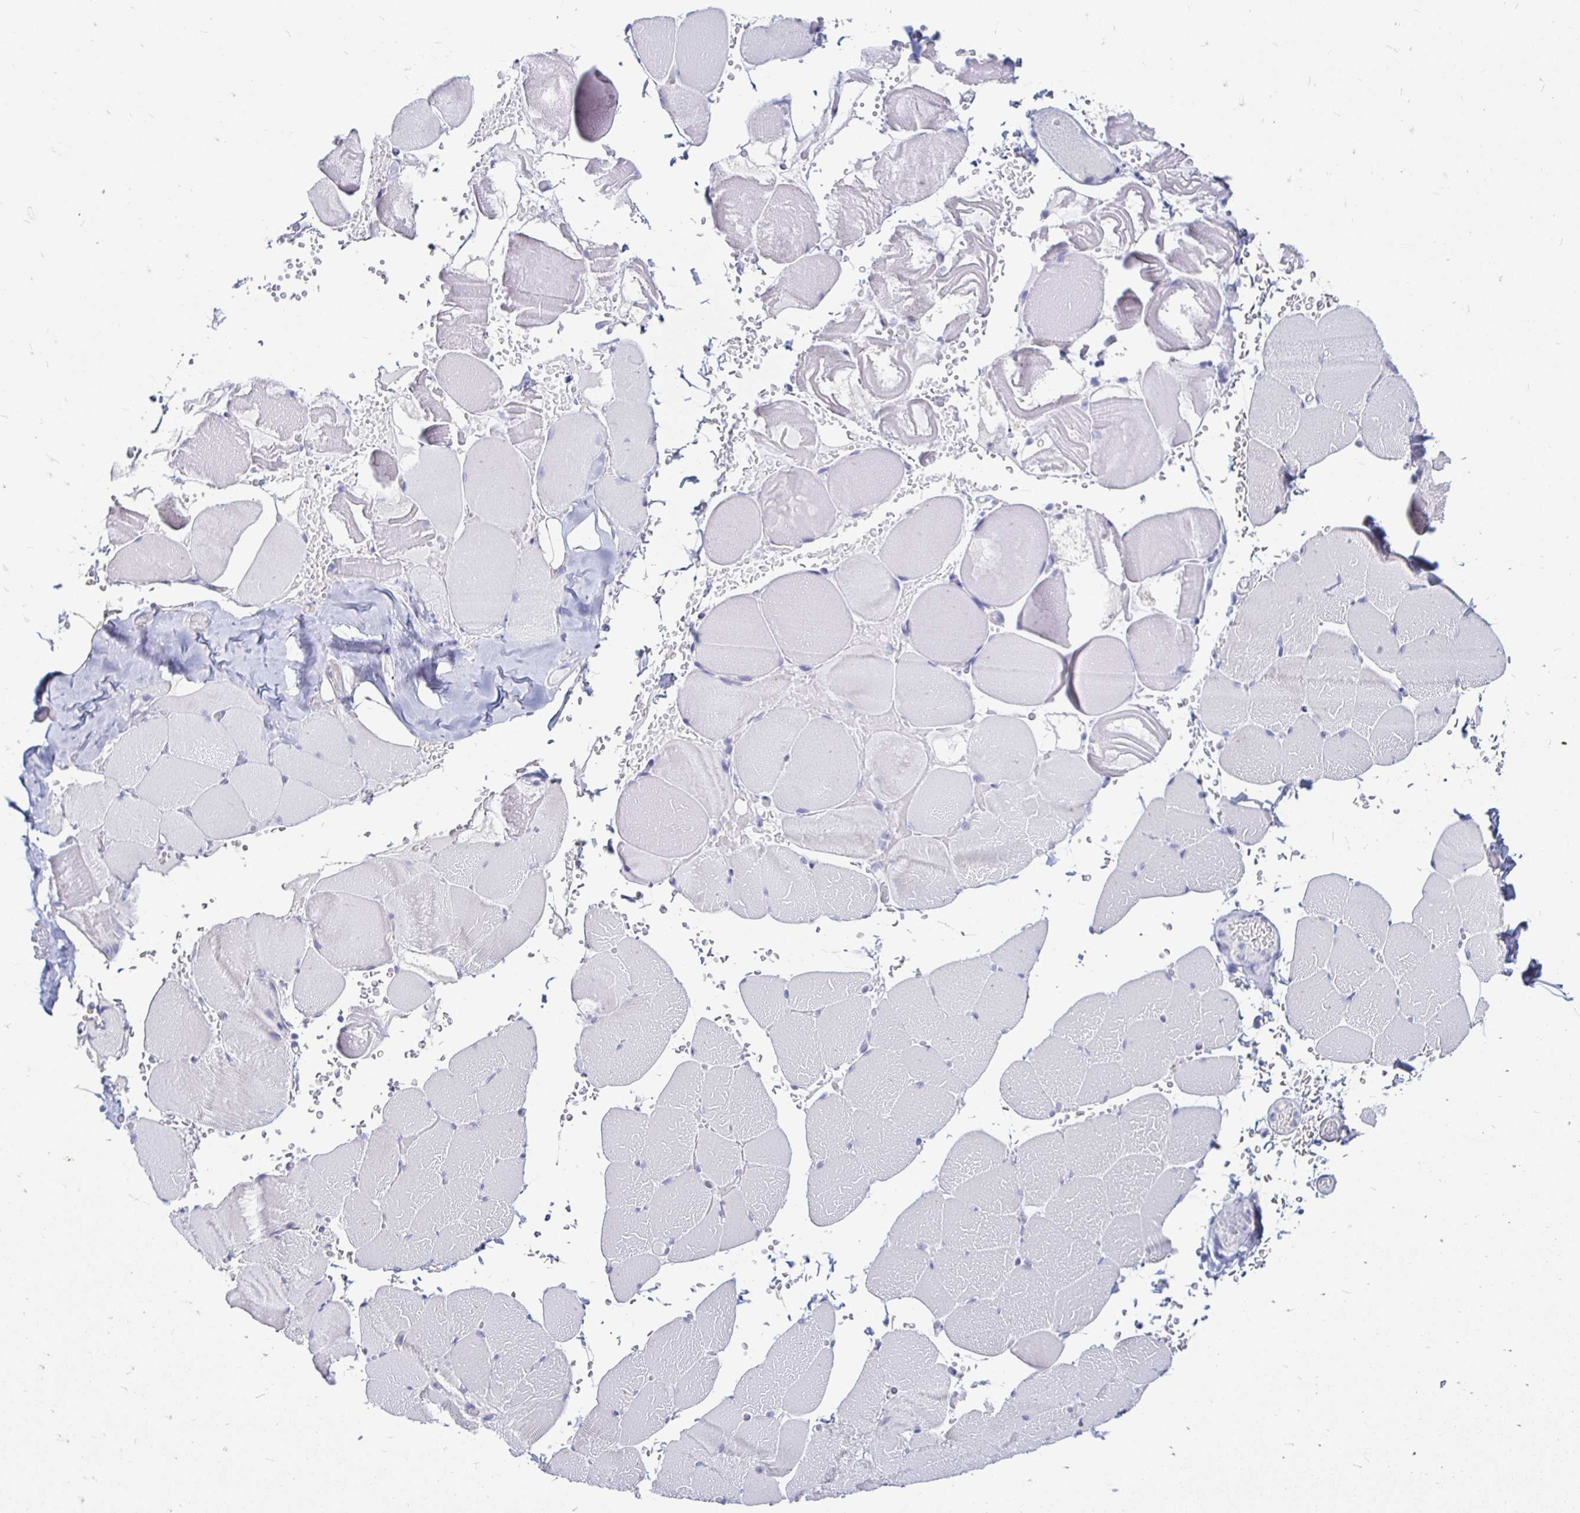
{"staining": {"intensity": "negative", "quantity": "none", "location": "none"}, "tissue": "skeletal muscle", "cell_type": "Myocytes", "image_type": "normal", "snomed": [{"axis": "morphology", "description": "Normal tissue, NOS"}, {"axis": "topography", "description": "Skeletal muscle"}], "caption": "Immunohistochemistry of unremarkable human skeletal muscle exhibits no expression in myocytes. Nuclei are stained in blue.", "gene": "PEG10", "patient": {"sex": "female", "age": 37}}